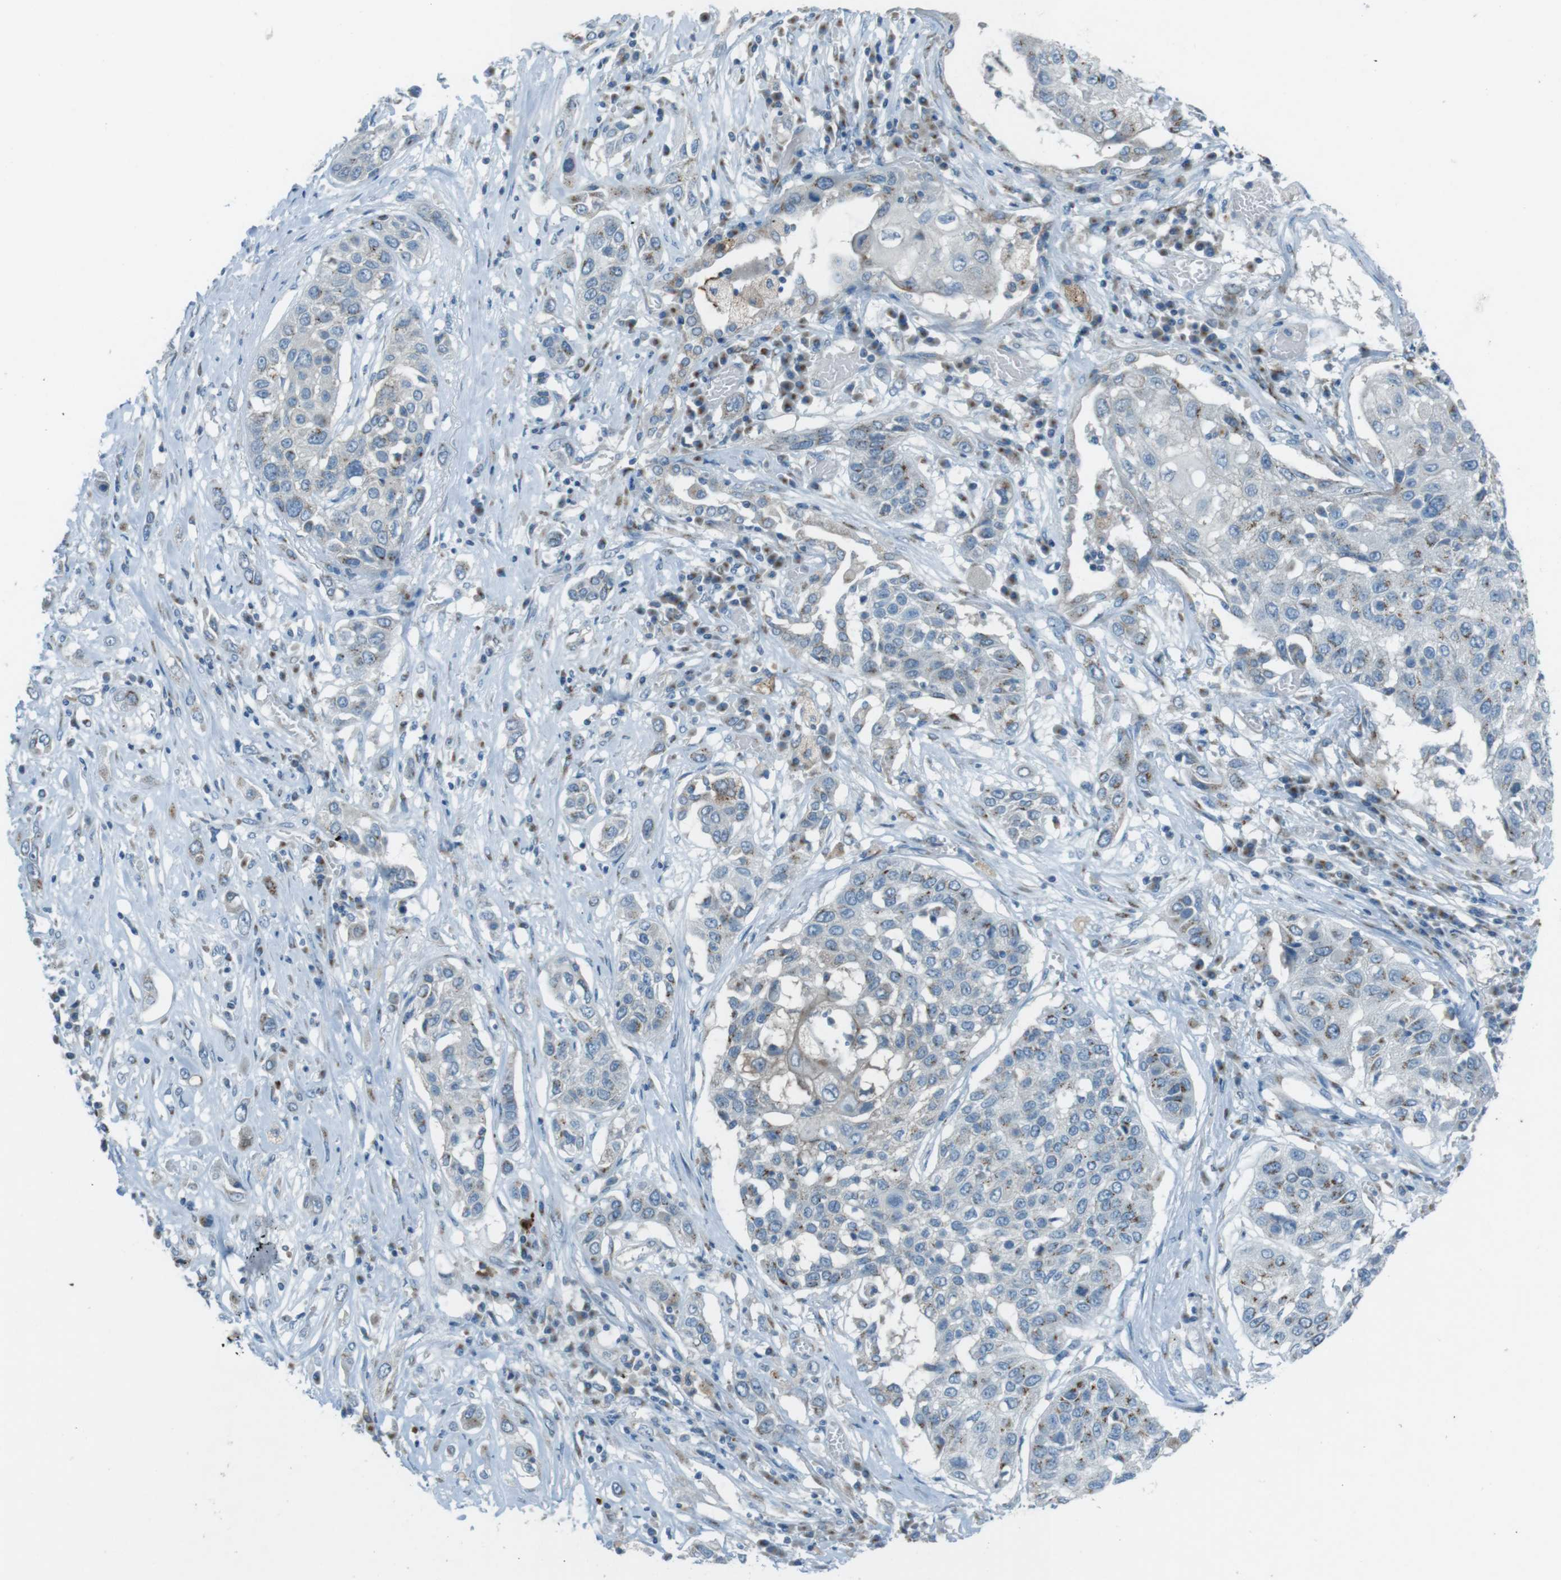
{"staining": {"intensity": "moderate", "quantity": "<25%", "location": "cytoplasmic/membranous"}, "tissue": "lung cancer", "cell_type": "Tumor cells", "image_type": "cancer", "snomed": [{"axis": "morphology", "description": "Squamous cell carcinoma, NOS"}, {"axis": "topography", "description": "Lung"}], "caption": "Lung cancer stained with immunohistochemistry reveals moderate cytoplasmic/membranous expression in approximately <25% of tumor cells.", "gene": "TXNDC15", "patient": {"sex": "male", "age": 71}}